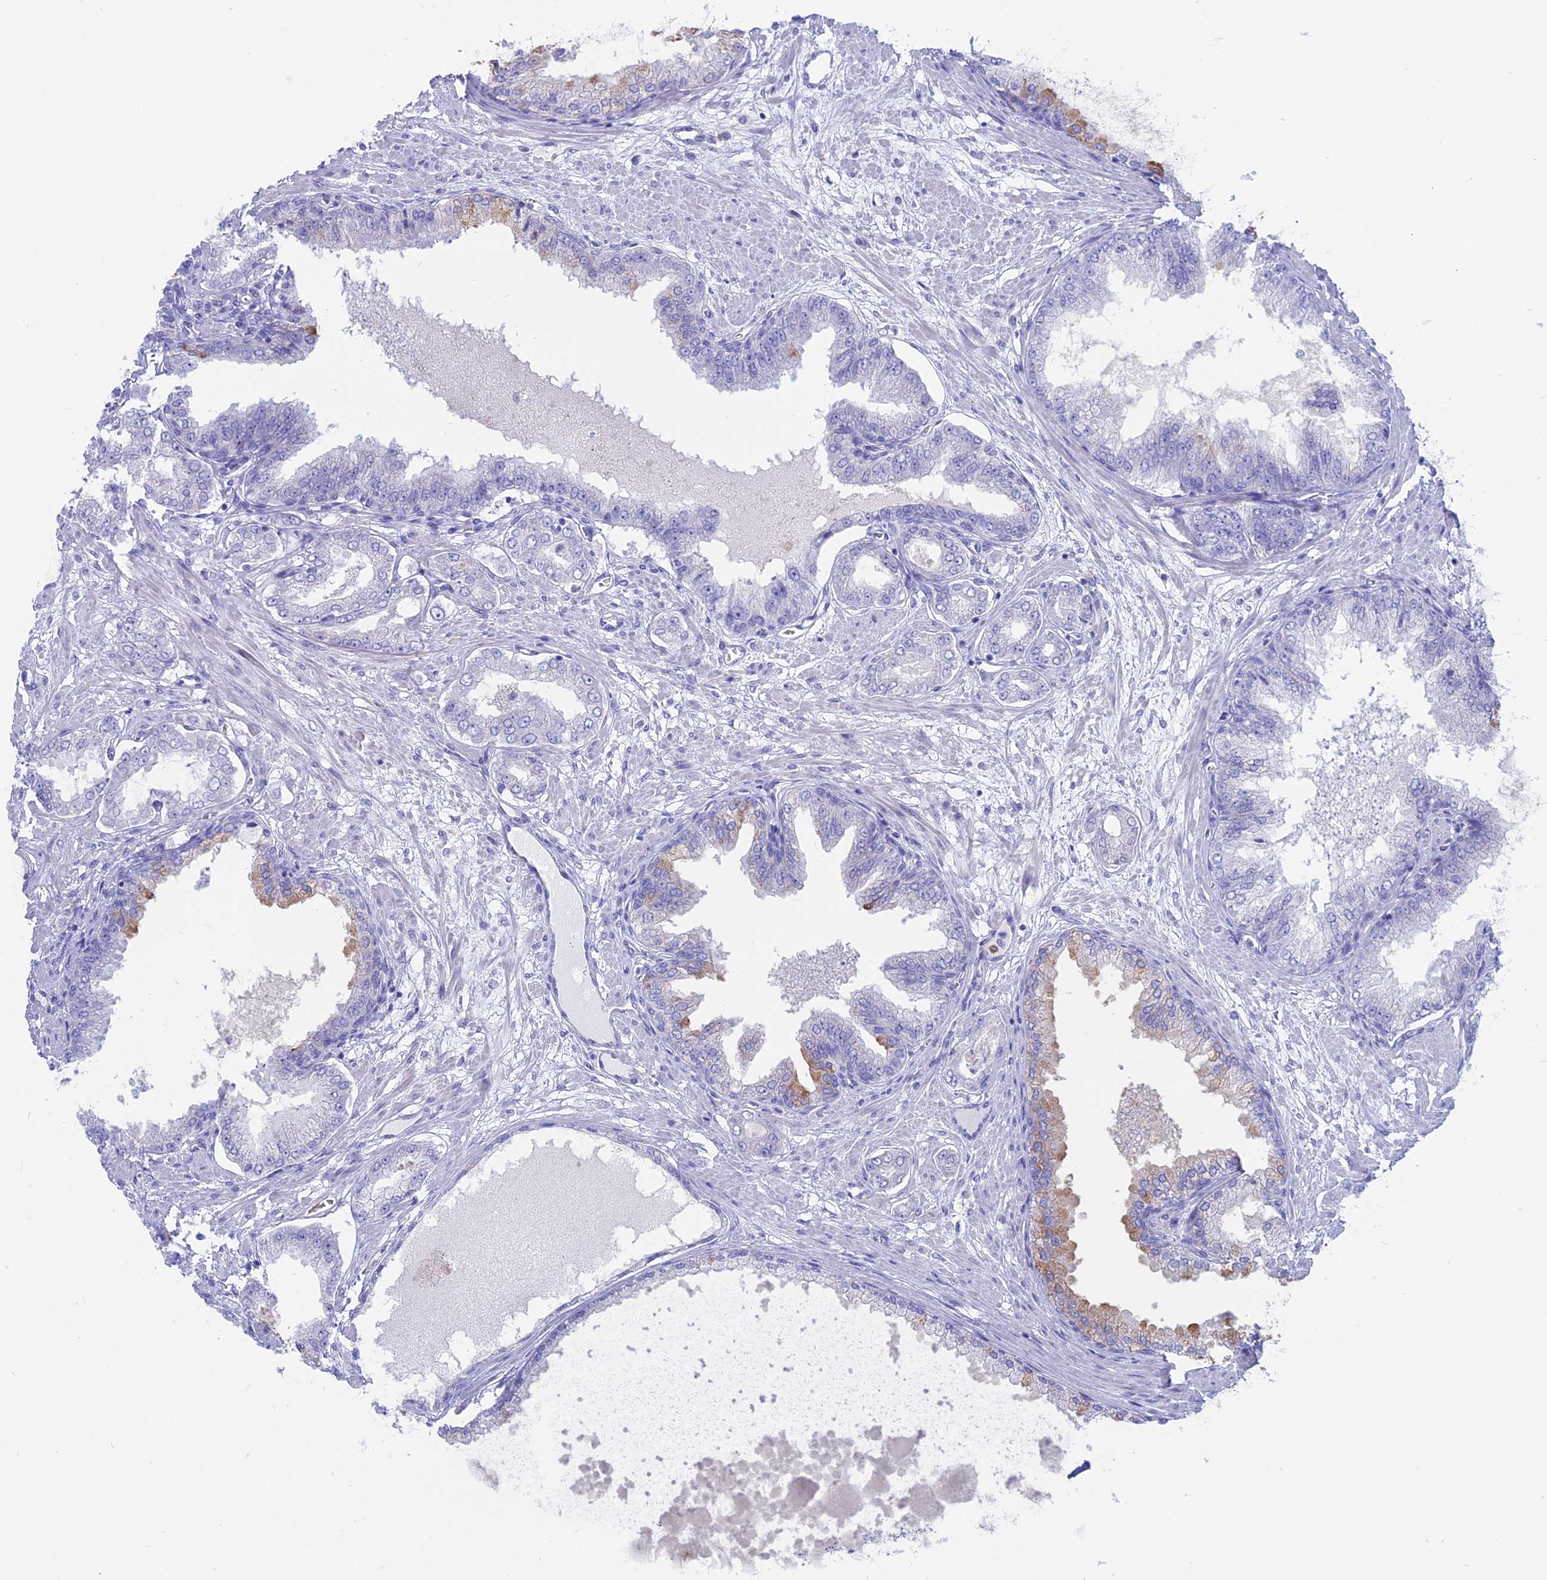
{"staining": {"intensity": "negative", "quantity": "none", "location": "none"}, "tissue": "prostate cancer", "cell_type": "Tumor cells", "image_type": "cancer", "snomed": [{"axis": "morphology", "description": "Adenocarcinoma, Low grade"}, {"axis": "topography", "description": "Prostate"}], "caption": "DAB immunohistochemical staining of human prostate cancer (low-grade adenocarcinoma) displays no significant expression in tumor cells.", "gene": "OR2AE1", "patient": {"sex": "male", "age": 63}}